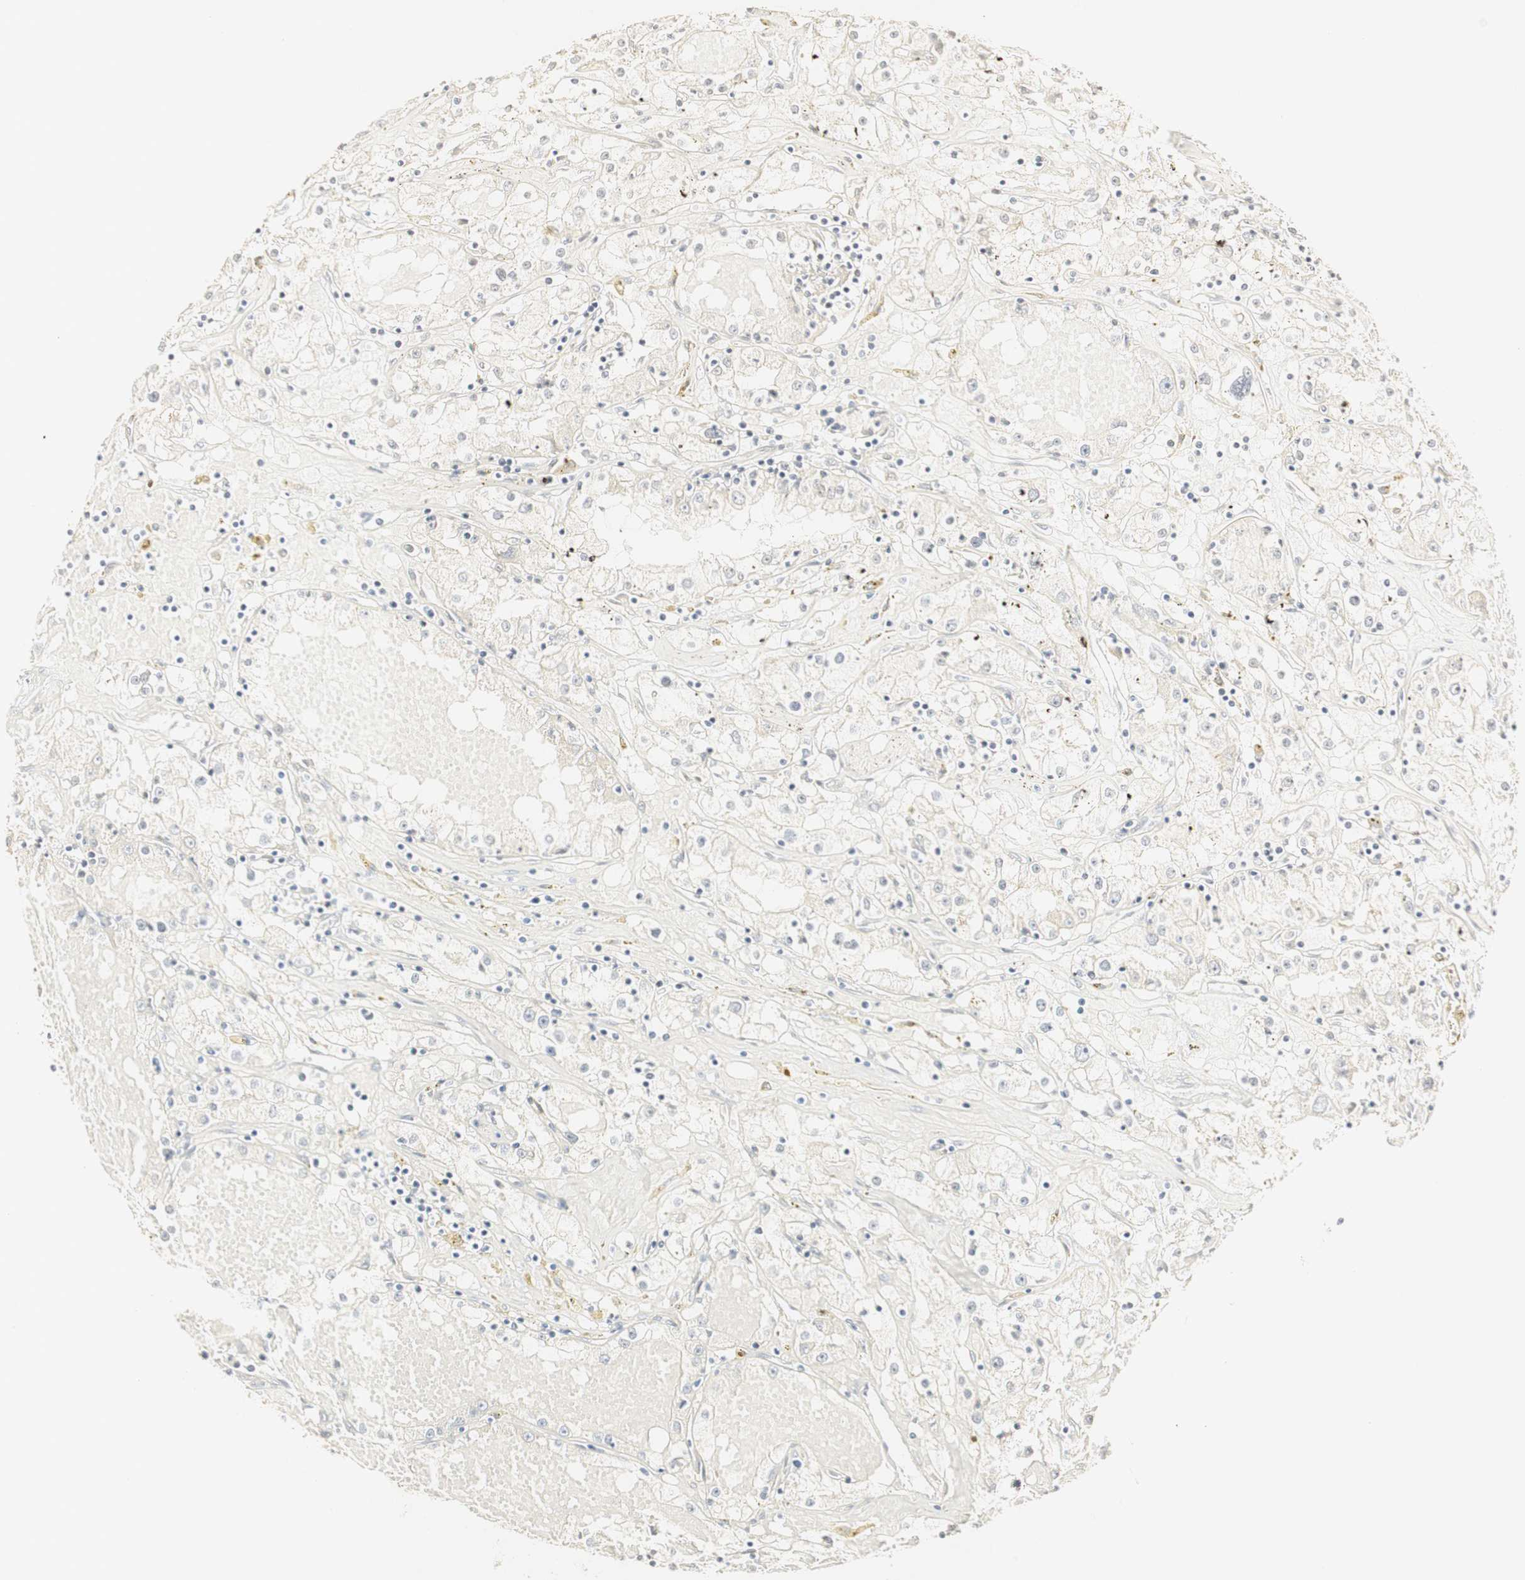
{"staining": {"intensity": "negative", "quantity": "none", "location": "none"}, "tissue": "renal cancer", "cell_type": "Tumor cells", "image_type": "cancer", "snomed": [{"axis": "morphology", "description": "Adenocarcinoma, NOS"}, {"axis": "topography", "description": "Kidney"}], "caption": "Tumor cells are negative for protein expression in human renal cancer (adenocarcinoma).", "gene": "DSC2", "patient": {"sex": "male", "age": 56}}